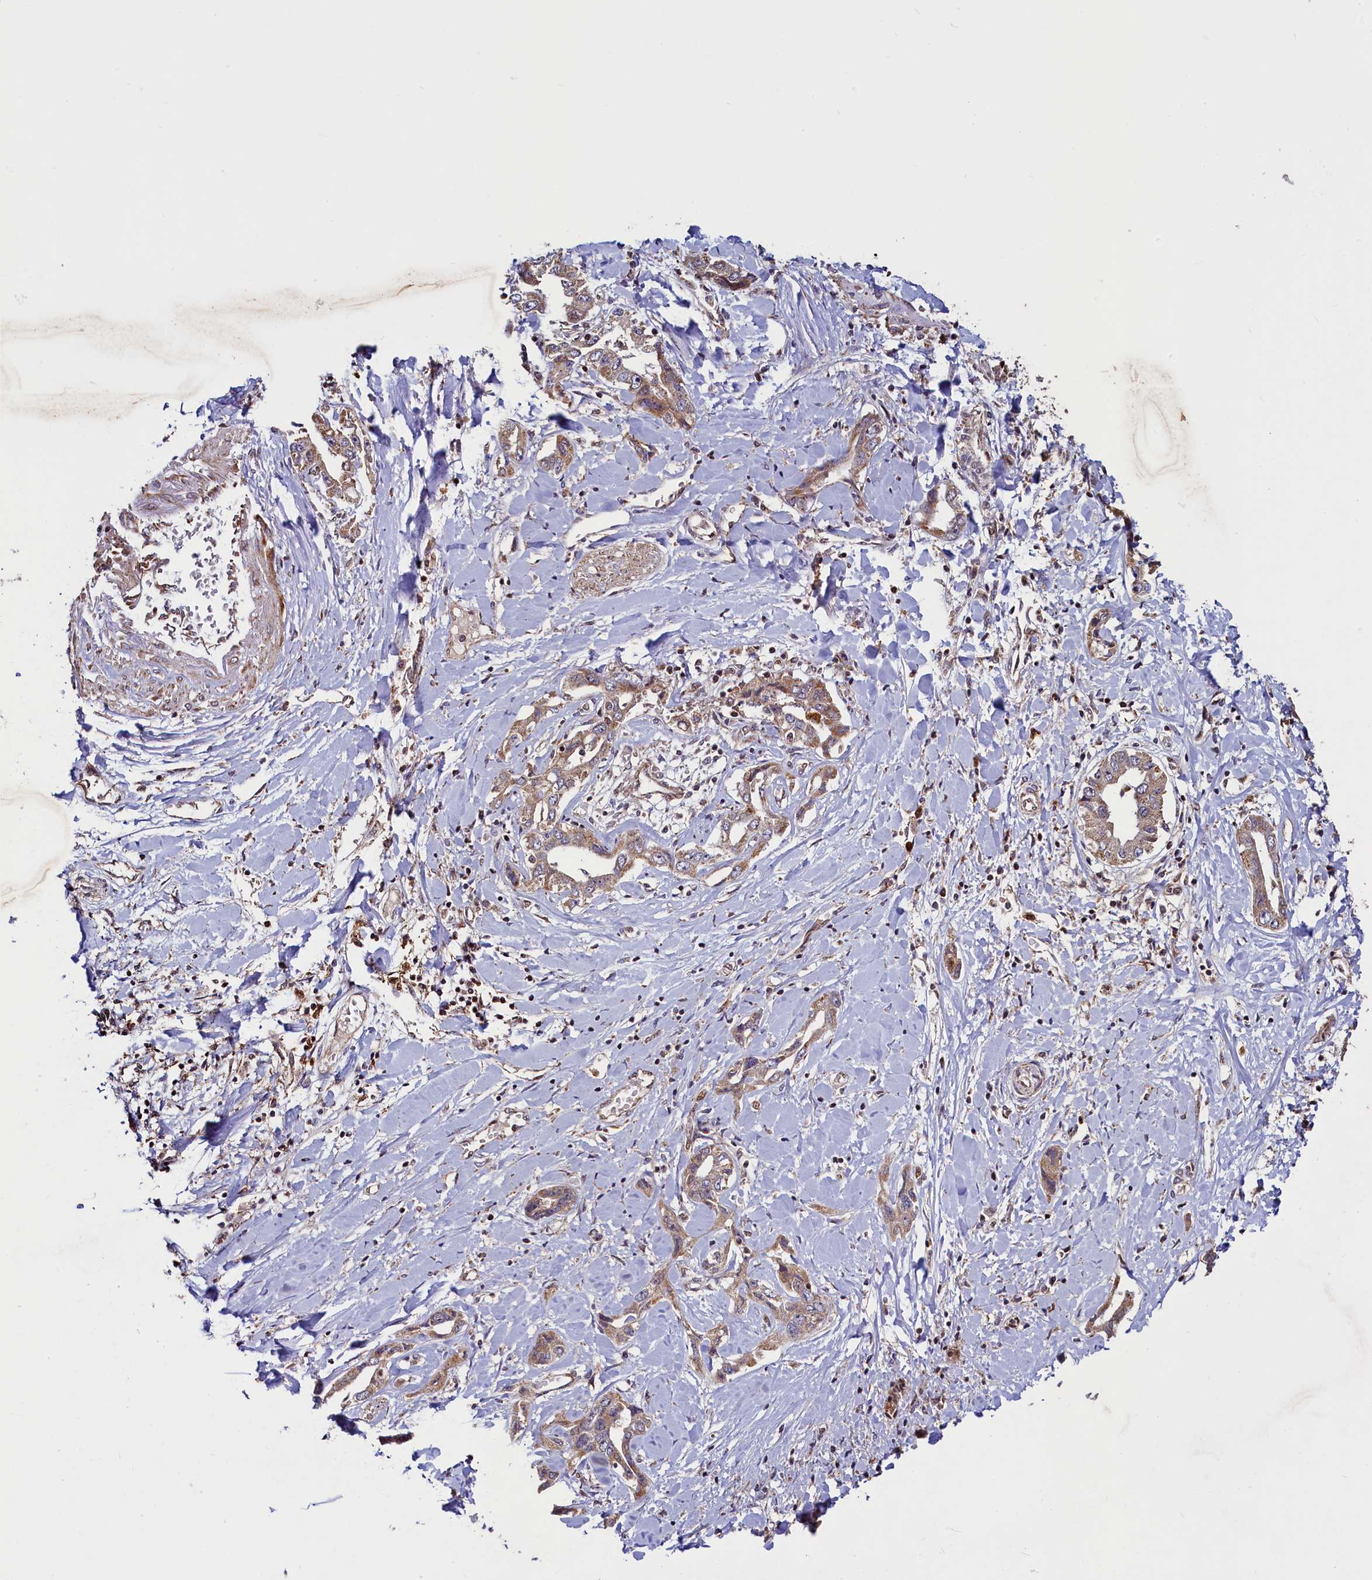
{"staining": {"intensity": "weak", "quantity": ">75%", "location": "cytoplasmic/membranous"}, "tissue": "liver cancer", "cell_type": "Tumor cells", "image_type": "cancer", "snomed": [{"axis": "morphology", "description": "Cholangiocarcinoma"}, {"axis": "topography", "description": "Liver"}], "caption": "Immunohistochemical staining of human liver cancer shows low levels of weak cytoplasmic/membranous expression in about >75% of tumor cells.", "gene": "ZNF577", "patient": {"sex": "male", "age": 59}}